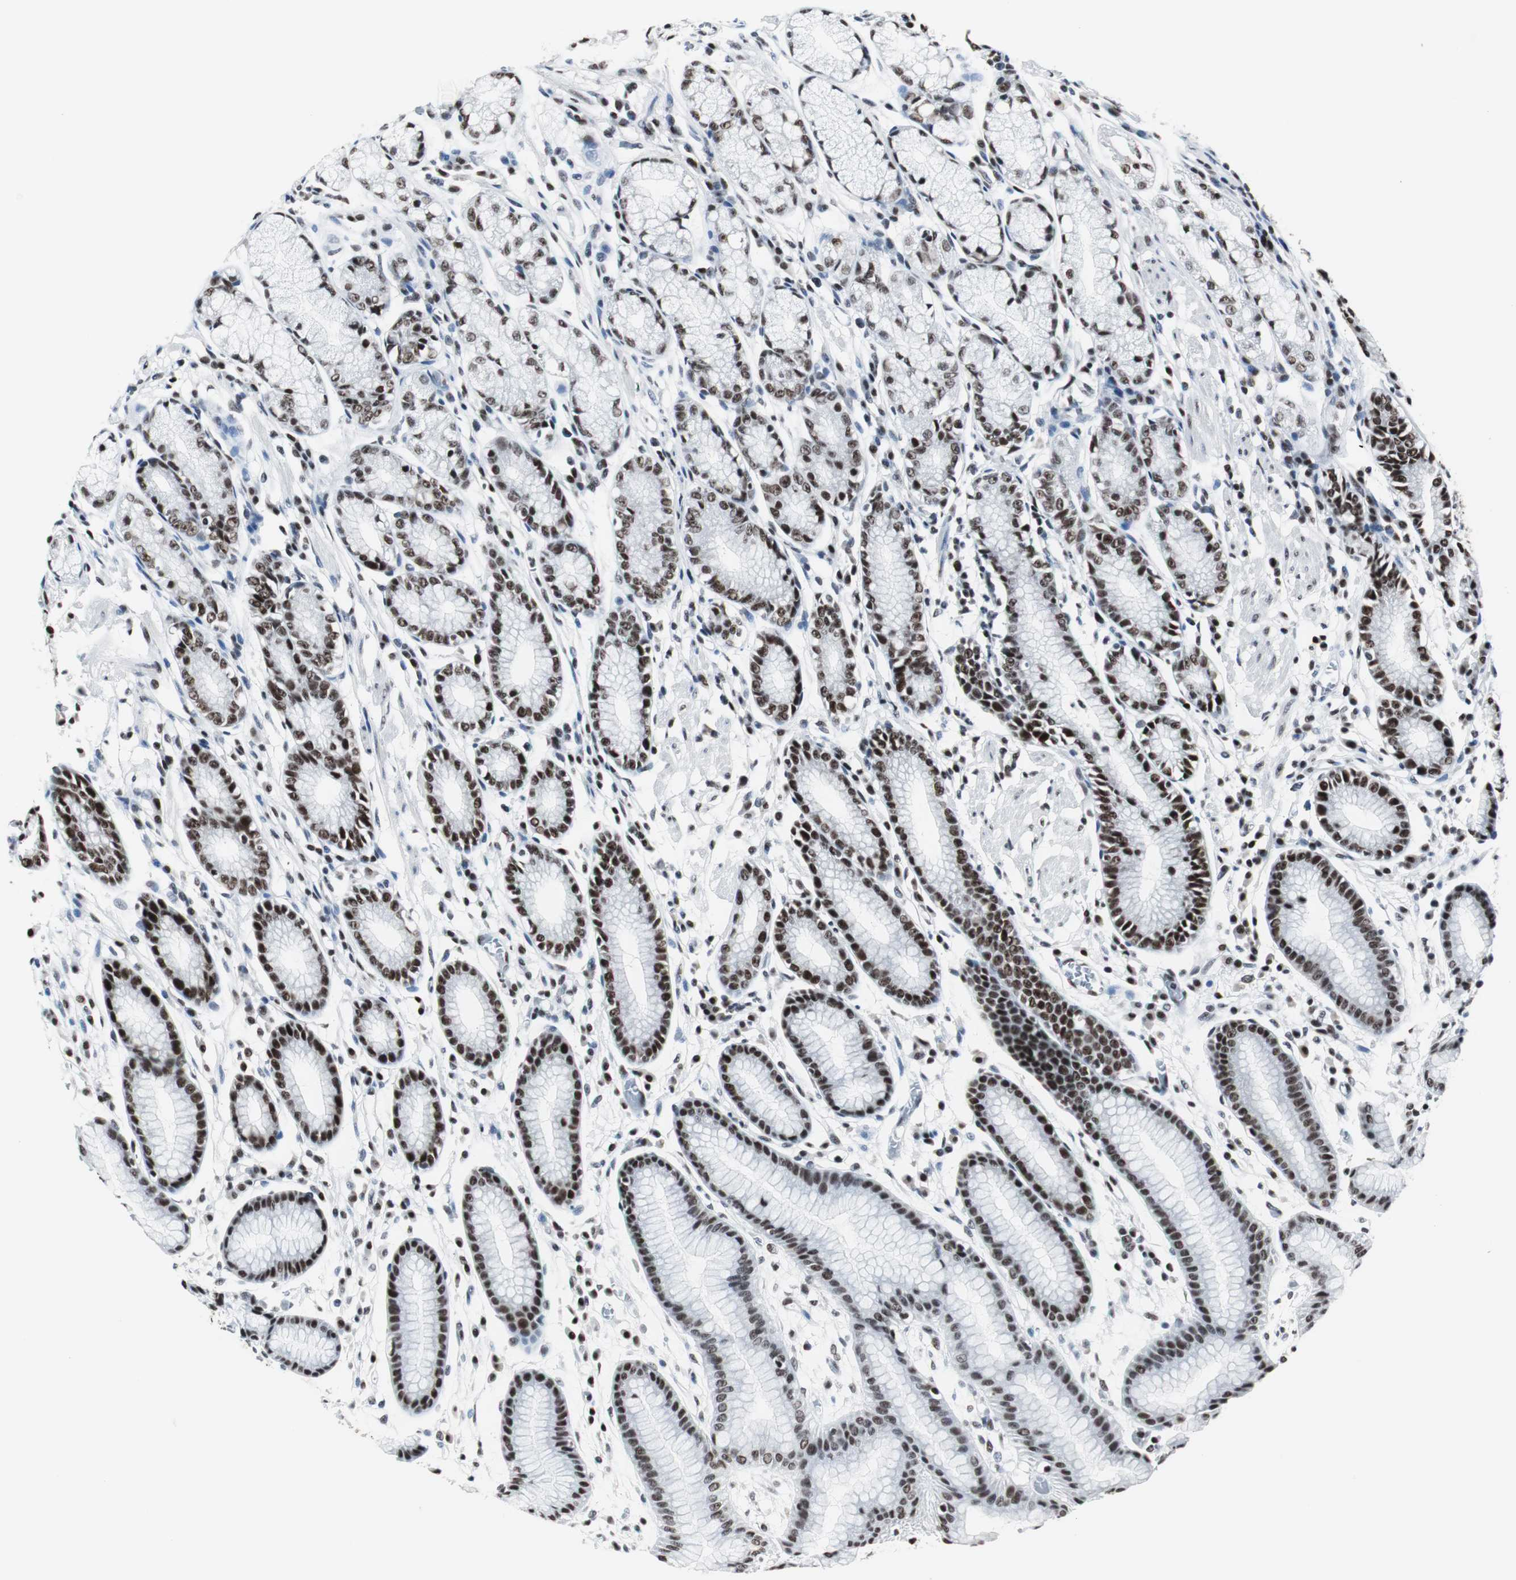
{"staining": {"intensity": "strong", "quantity": ">75%", "location": "nuclear"}, "tissue": "stomach", "cell_type": "Glandular cells", "image_type": "normal", "snomed": [{"axis": "morphology", "description": "Normal tissue, NOS"}, {"axis": "morphology", "description": "Inflammation, NOS"}, {"axis": "topography", "description": "Stomach, lower"}], "caption": "Glandular cells demonstrate high levels of strong nuclear staining in approximately >75% of cells in benign stomach. (Brightfield microscopy of DAB IHC at high magnification).", "gene": "XRCC1", "patient": {"sex": "male", "age": 59}}